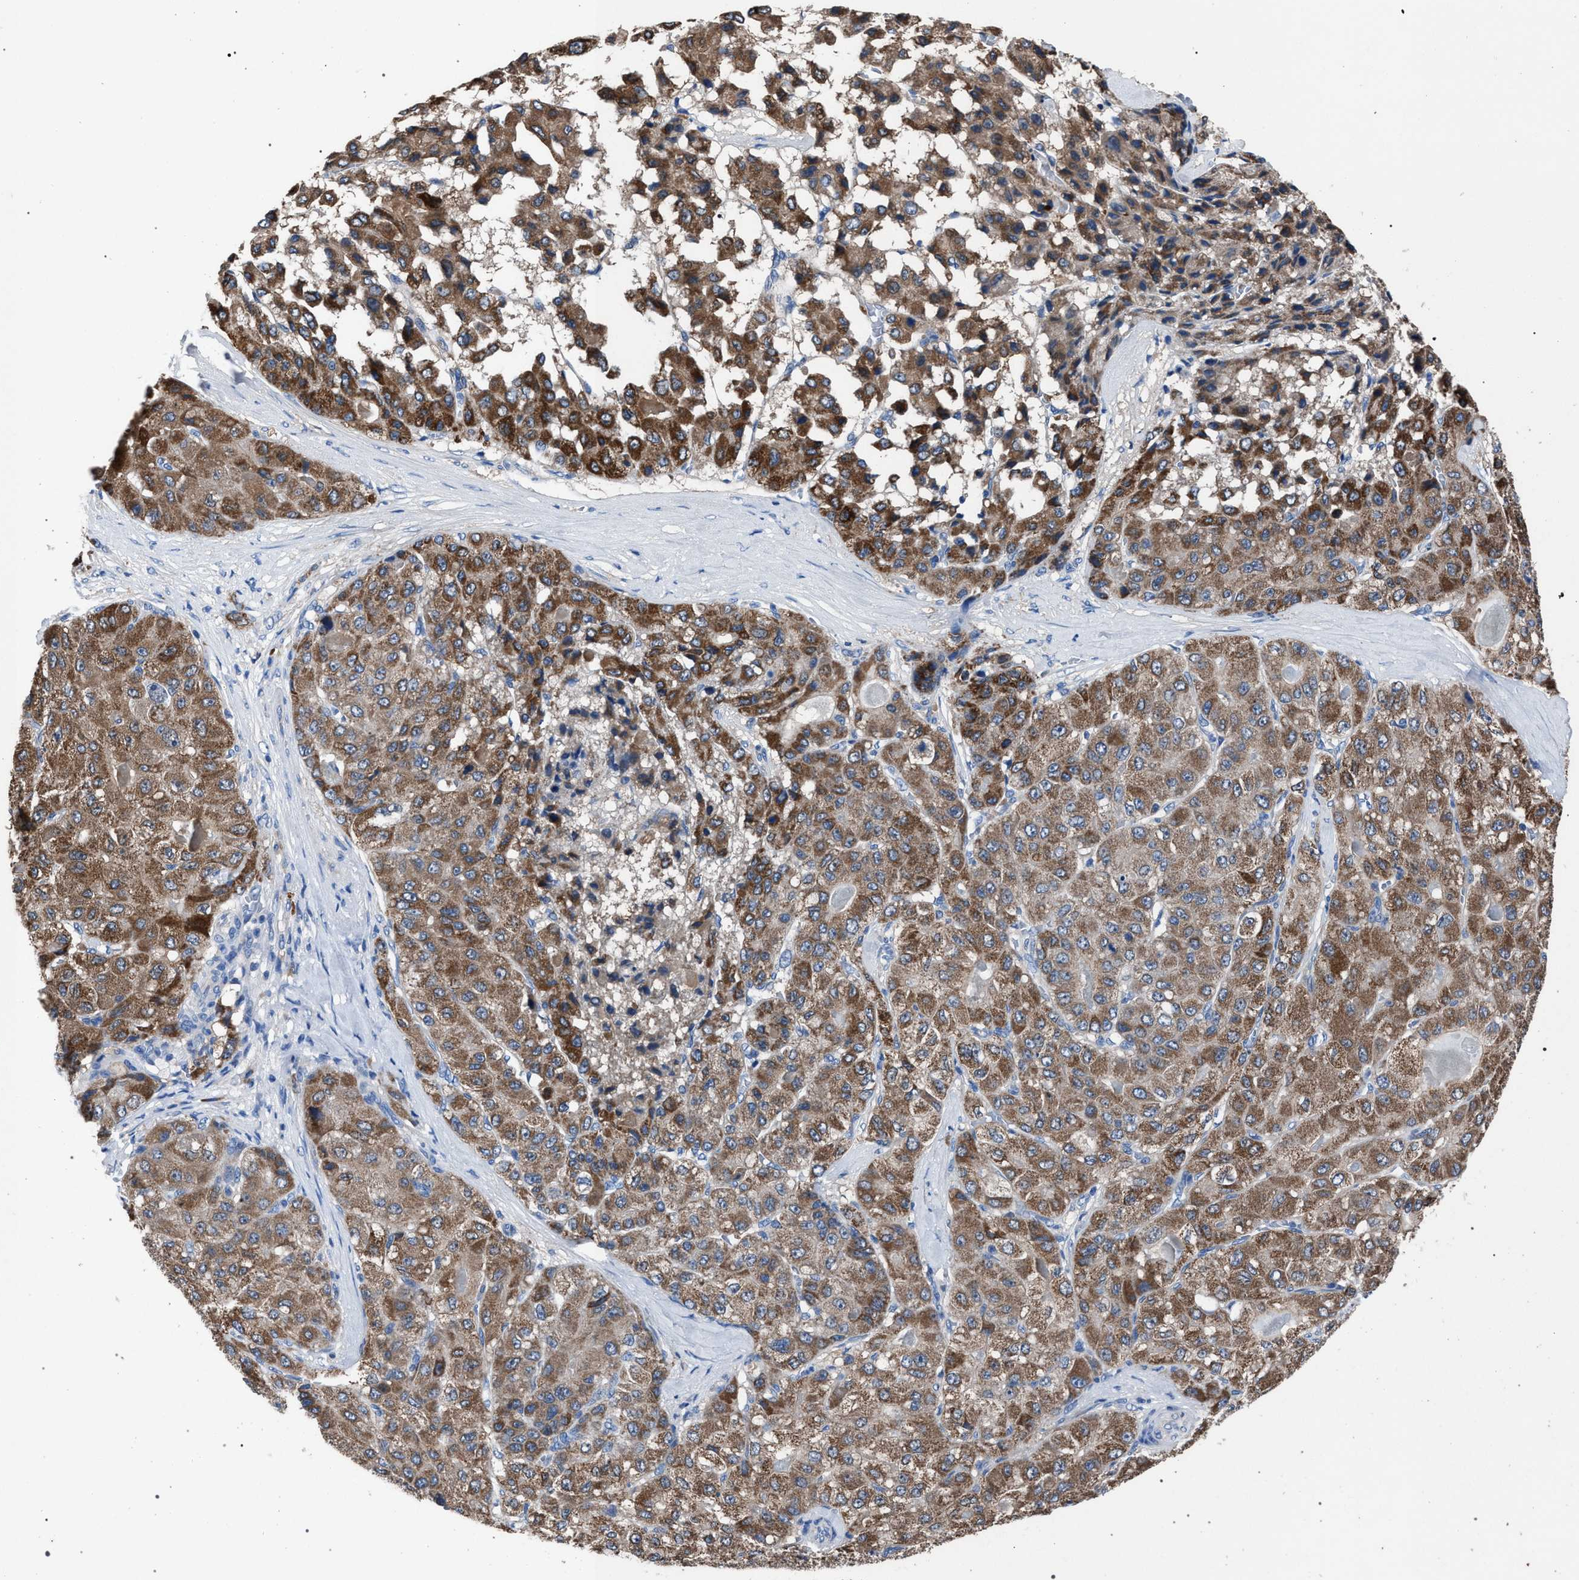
{"staining": {"intensity": "moderate", "quantity": ">75%", "location": "cytoplasmic/membranous"}, "tissue": "liver cancer", "cell_type": "Tumor cells", "image_type": "cancer", "snomed": [{"axis": "morphology", "description": "Carcinoma, Hepatocellular, NOS"}, {"axis": "topography", "description": "Liver"}], "caption": "Liver hepatocellular carcinoma tissue demonstrates moderate cytoplasmic/membranous staining in about >75% of tumor cells, visualized by immunohistochemistry. The staining was performed using DAB (3,3'-diaminobenzidine) to visualize the protein expression in brown, while the nuclei were stained in blue with hematoxylin (Magnification: 20x).", "gene": "CRYZ", "patient": {"sex": "male", "age": 80}}